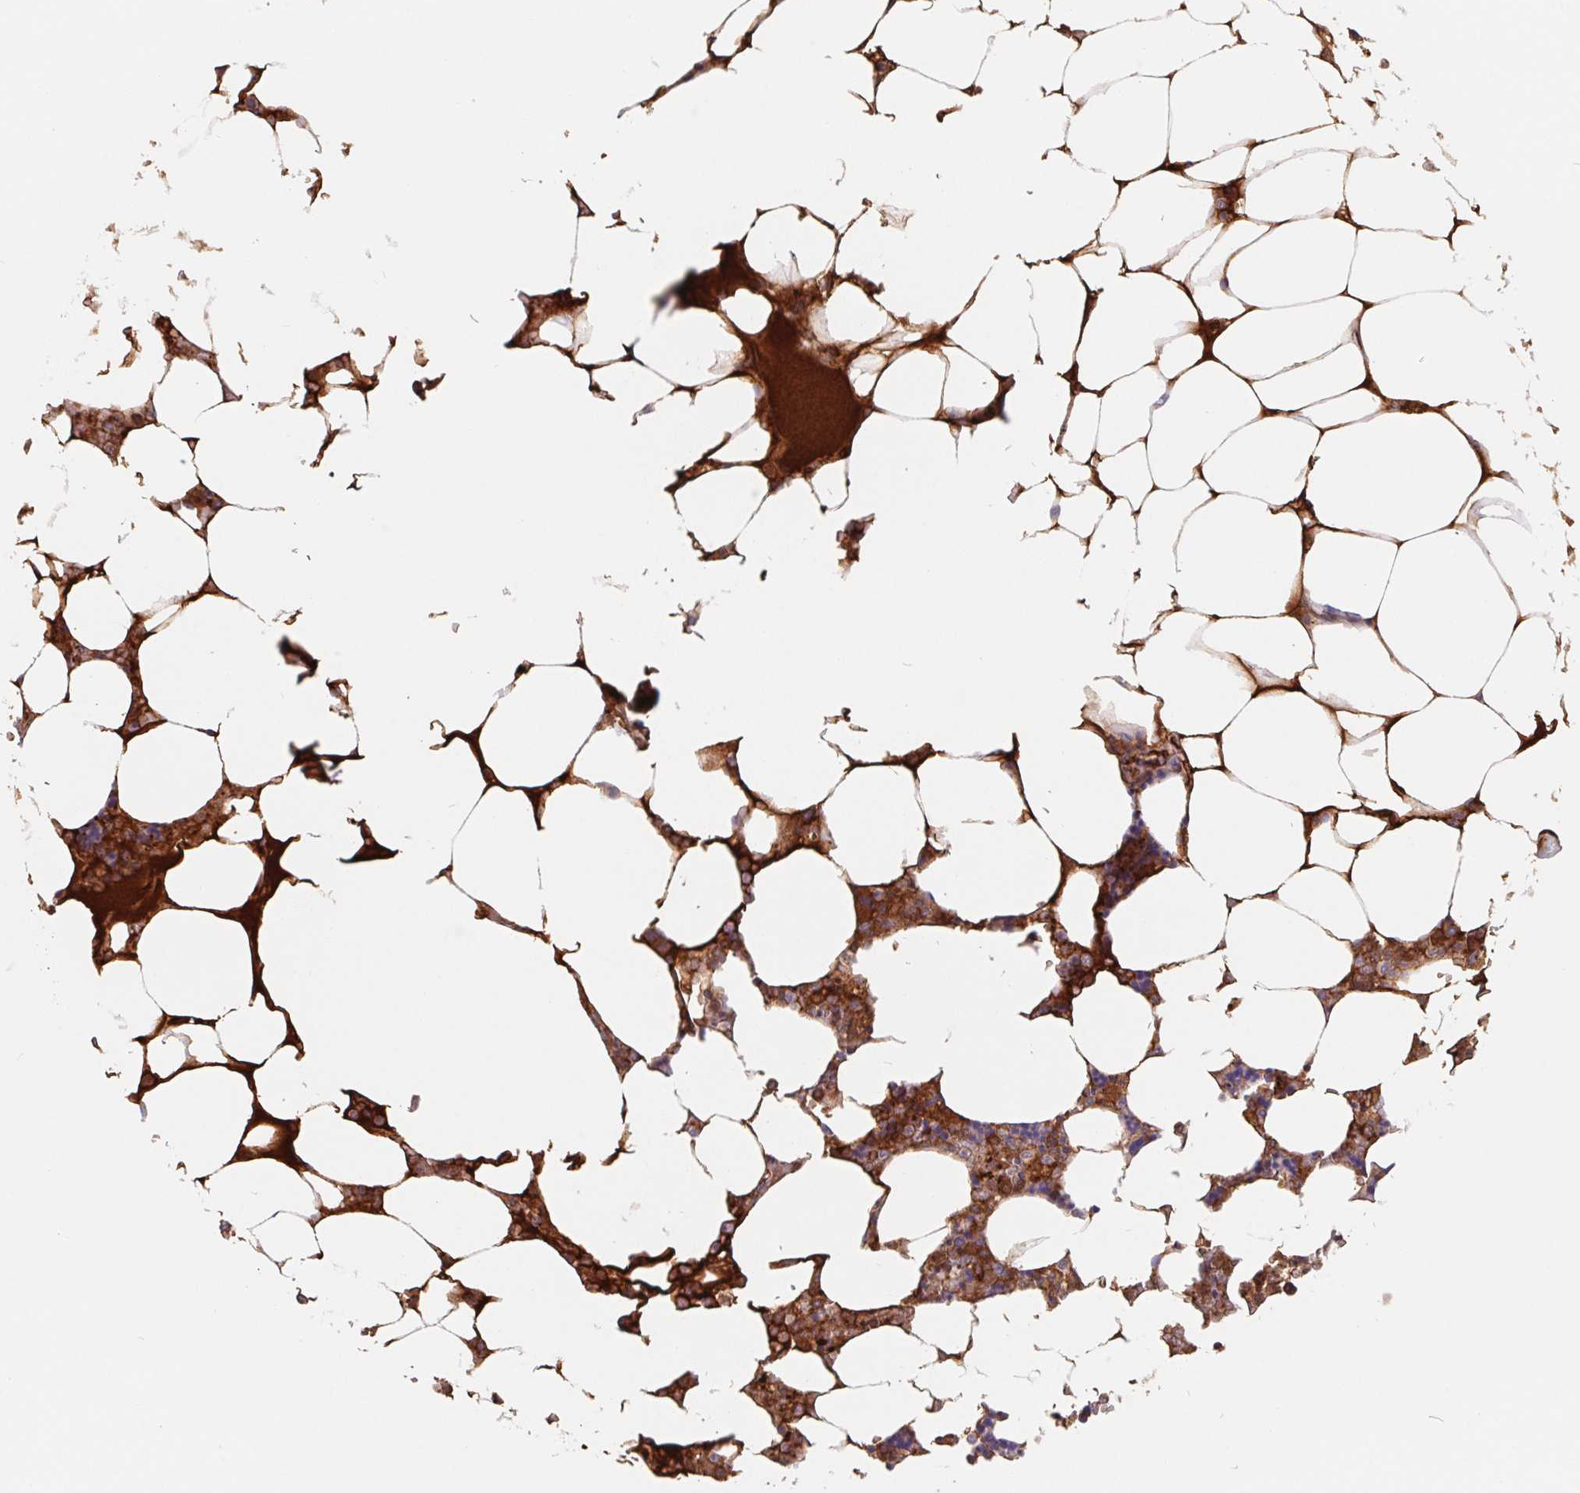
{"staining": {"intensity": "weak", "quantity": "<25%", "location": "cytoplasmic/membranous"}, "tissue": "bone marrow", "cell_type": "Hematopoietic cells", "image_type": "normal", "snomed": [{"axis": "morphology", "description": "Normal tissue, NOS"}, {"axis": "topography", "description": "Bone marrow"}], "caption": "The histopathology image reveals no staining of hematopoietic cells in benign bone marrow.", "gene": "LPA", "patient": {"sex": "male", "age": 64}}